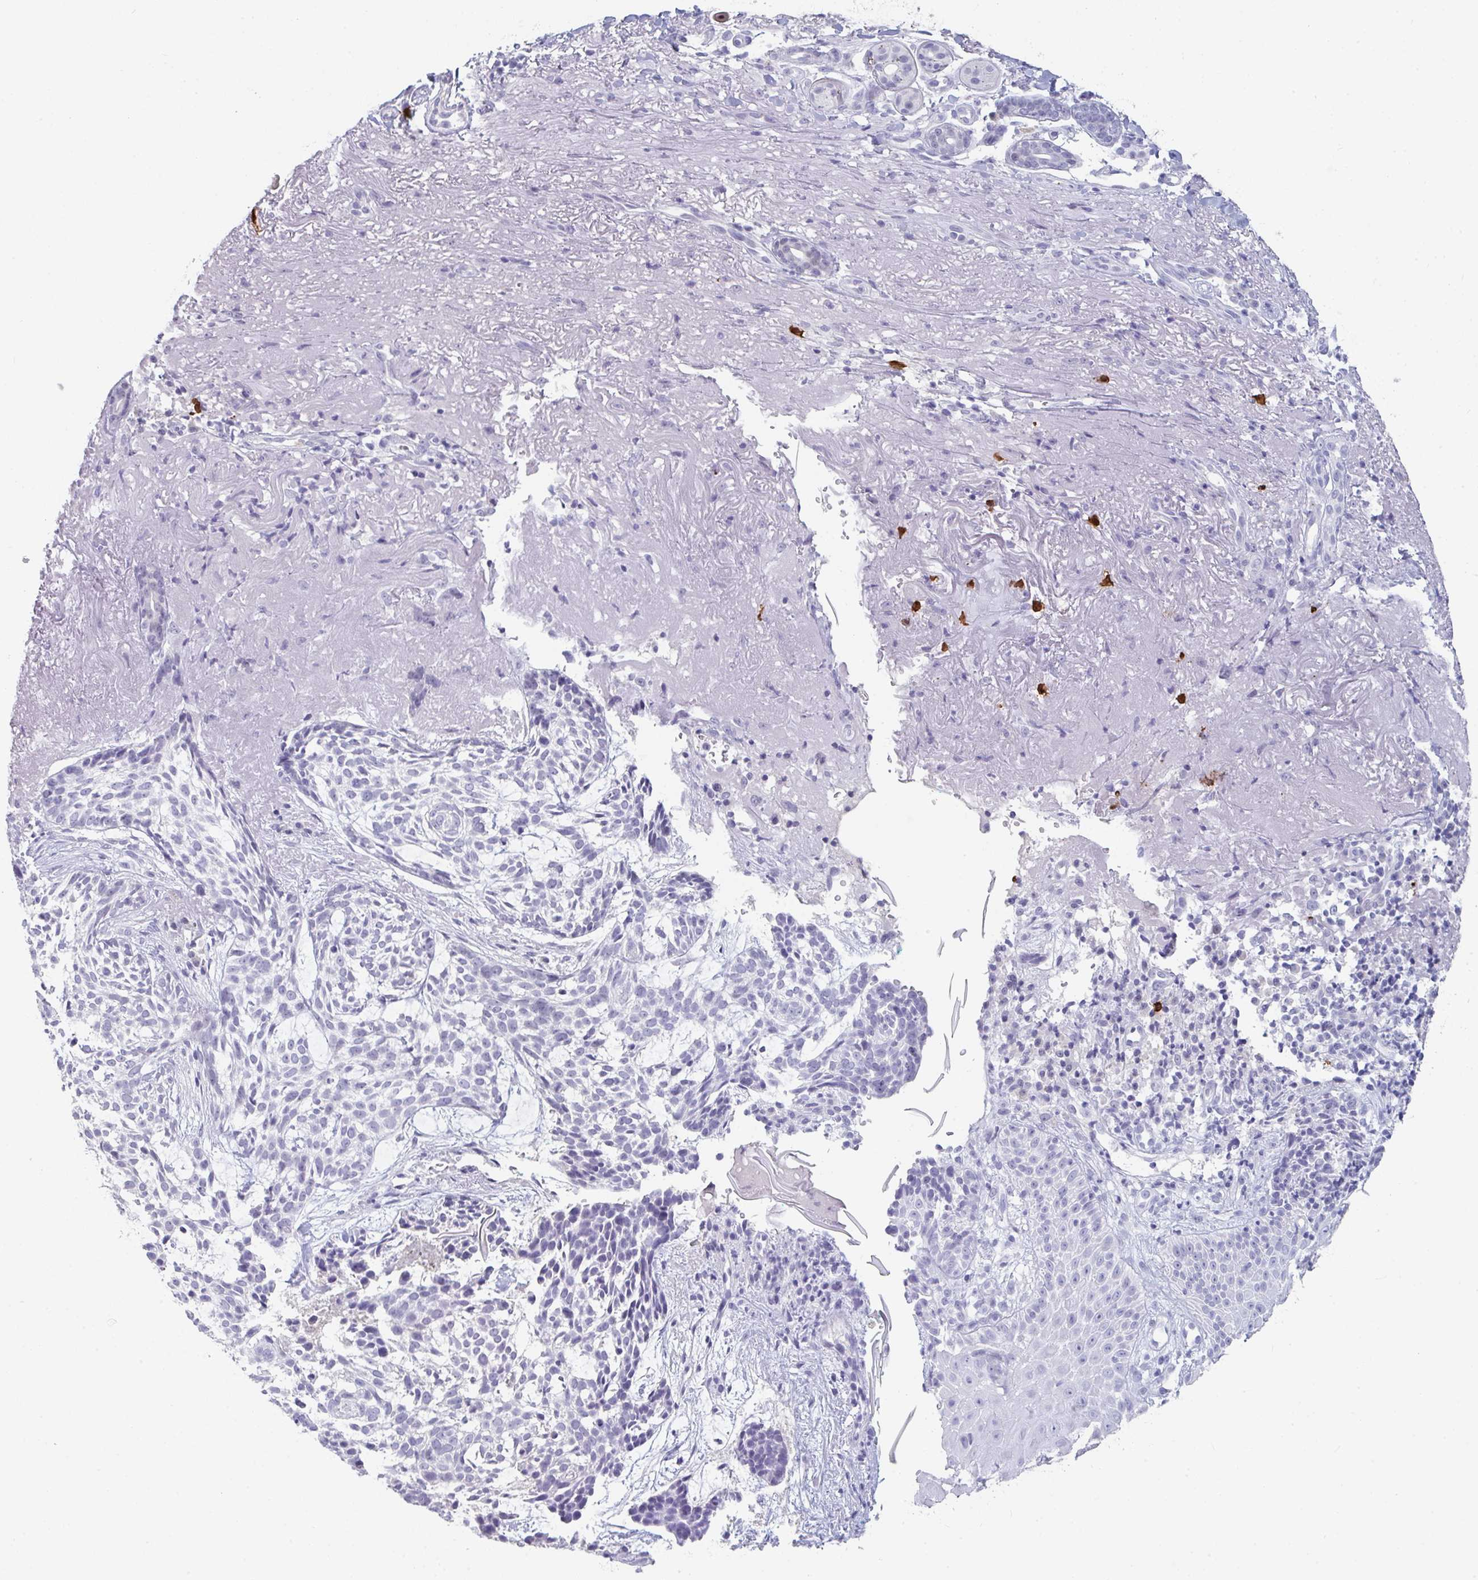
{"staining": {"intensity": "negative", "quantity": "none", "location": "none"}, "tissue": "skin cancer", "cell_type": "Tumor cells", "image_type": "cancer", "snomed": [{"axis": "morphology", "description": "Basal cell carcinoma"}, {"axis": "topography", "description": "Skin"}, {"axis": "topography", "description": "Skin of face"}], "caption": "This histopathology image is of basal cell carcinoma (skin) stained with immunohistochemistry (IHC) to label a protein in brown with the nuclei are counter-stained blue. There is no staining in tumor cells.", "gene": "RUBCN", "patient": {"sex": "female", "age": 80}}